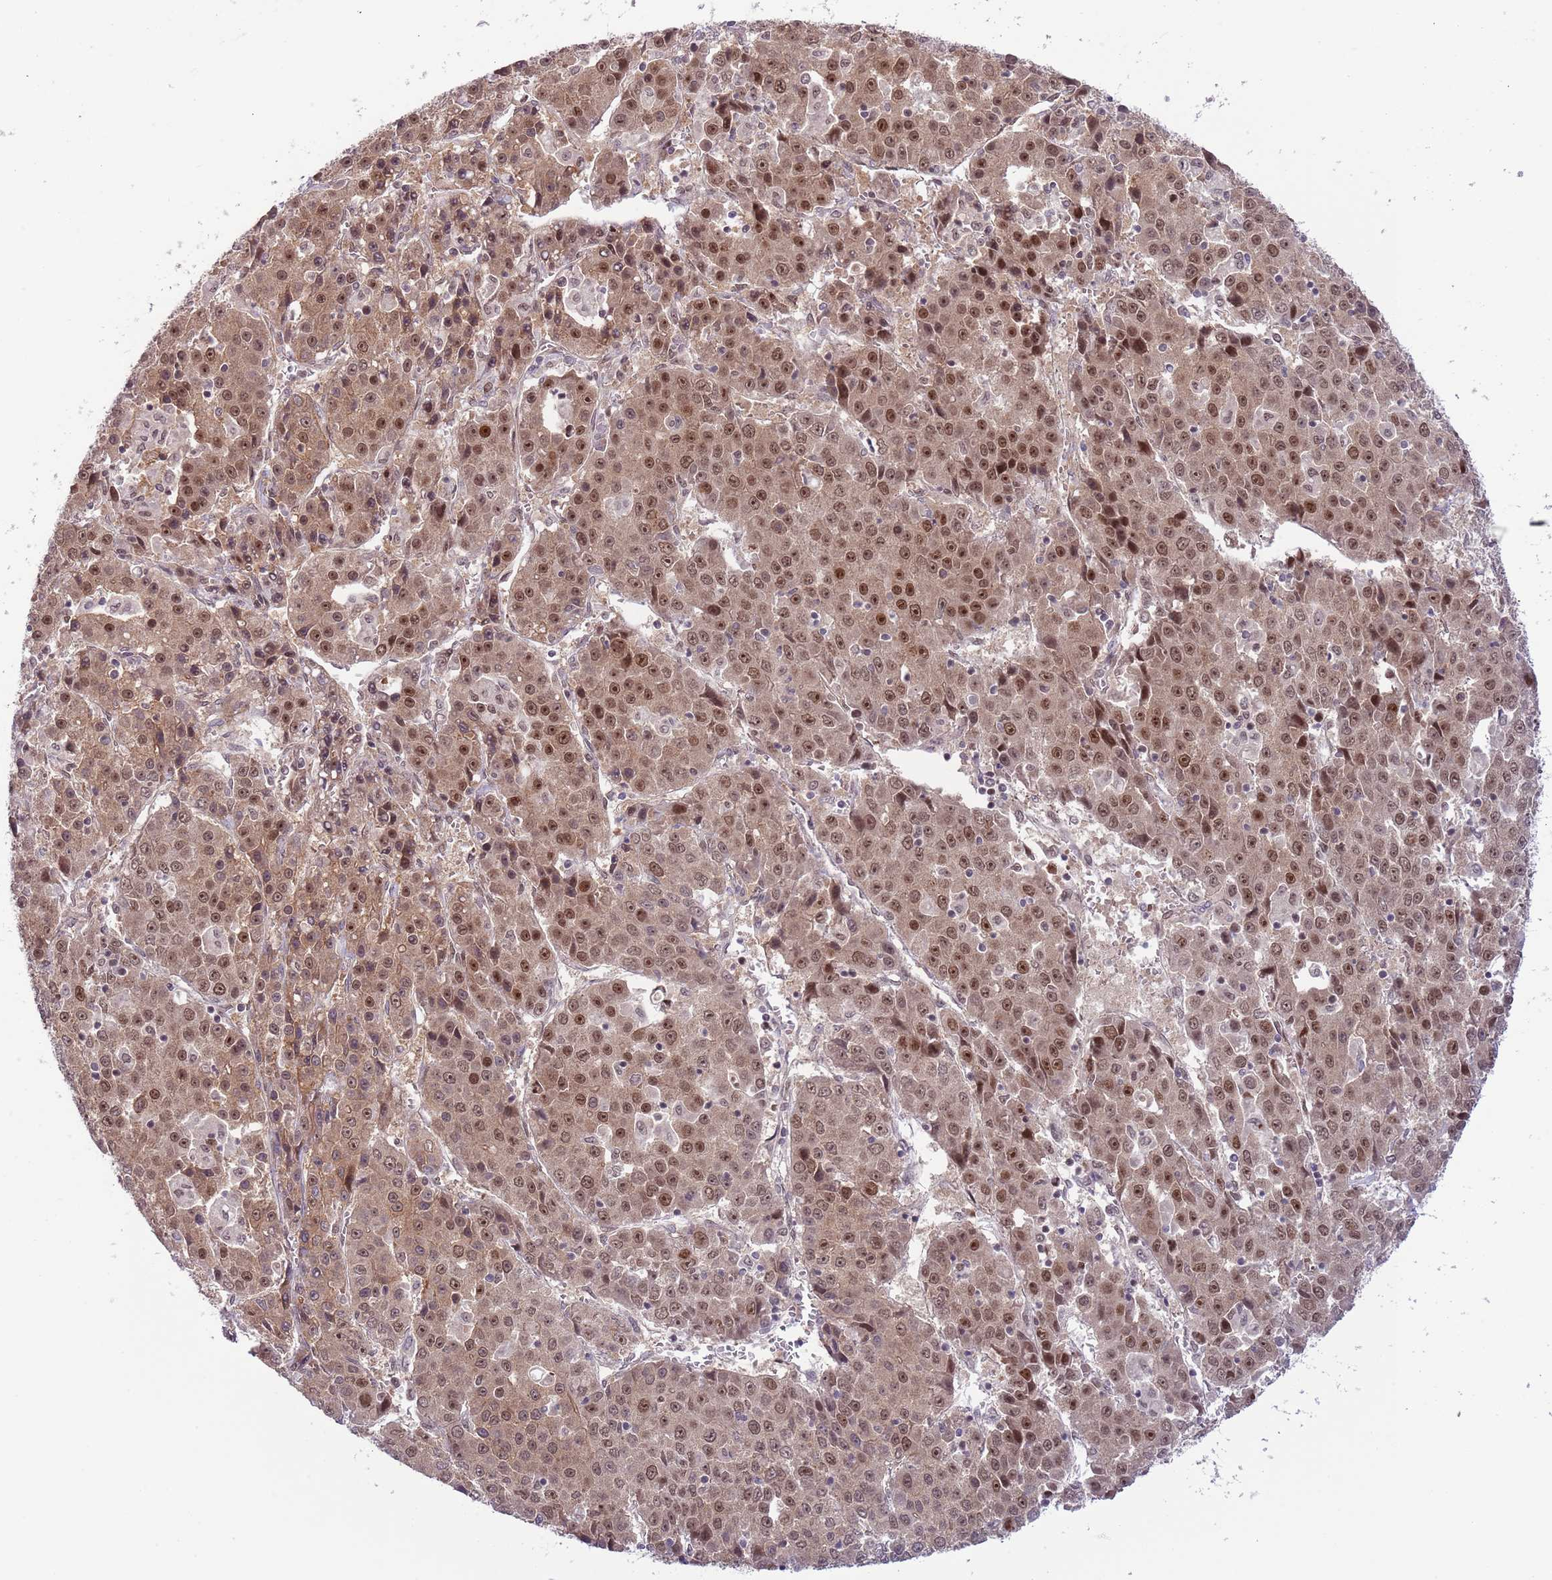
{"staining": {"intensity": "moderate", "quantity": ">75%", "location": "cytoplasmic/membranous,nuclear"}, "tissue": "liver cancer", "cell_type": "Tumor cells", "image_type": "cancer", "snomed": [{"axis": "morphology", "description": "Carcinoma, Hepatocellular, NOS"}, {"axis": "topography", "description": "Liver"}], "caption": "A micrograph of liver cancer (hepatocellular carcinoma) stained for a protein reveals moderate cytoplasmic/membranous and nuclear brown staining in tumor cells.", "gene": "CHD1", "patient": {"sex": "female", "age": 53}}